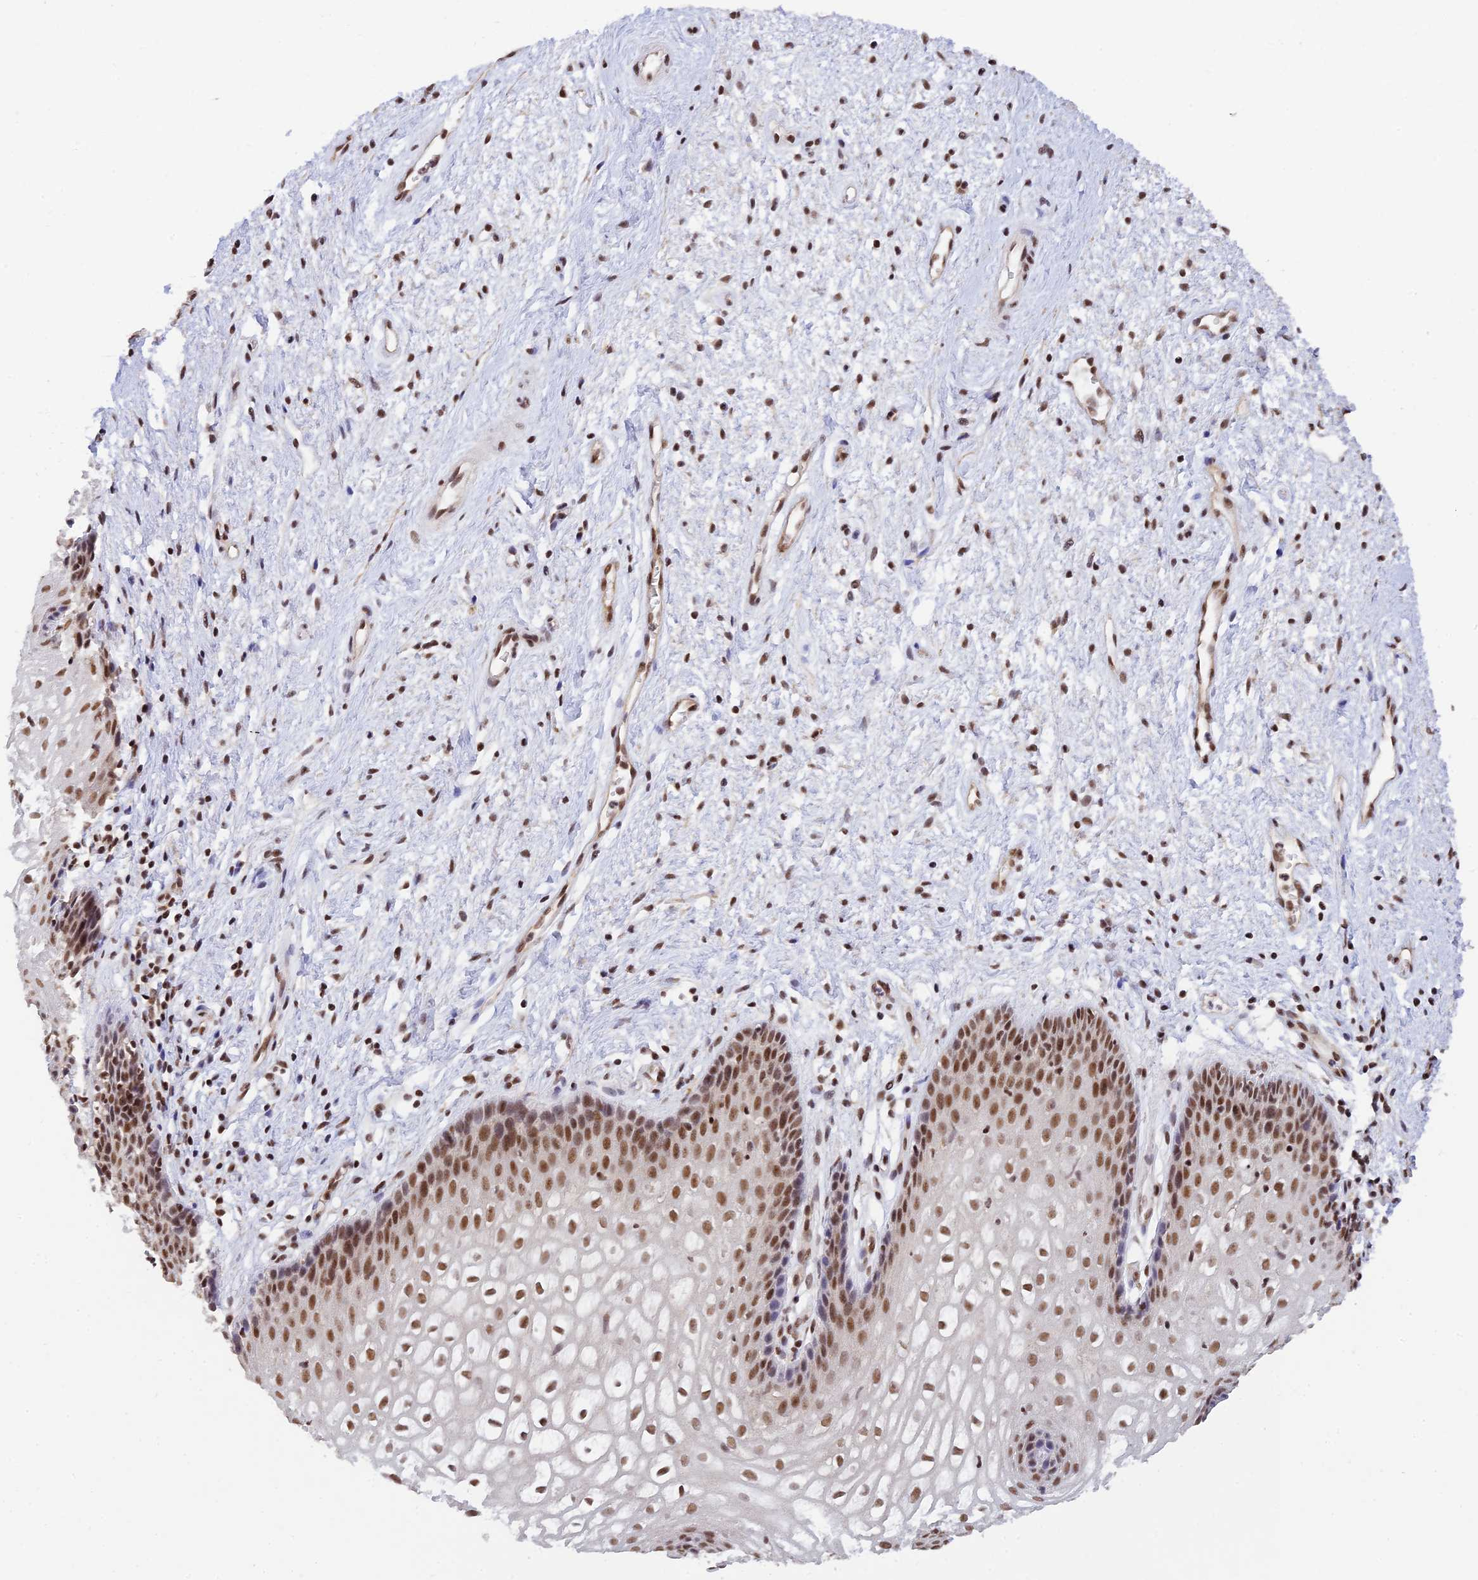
{"staining": {"intensity": "moderate", "quantity": ">75%", "location": "nuclear"}, "tissue": "vagina", "cell_type": "Squamous epithelial cells", "image_type": "normal", "snomed": [{"axis": "morphology", "description": "Normal tissue, NOS"}, {"axis": "topography", "description": "Vagina"}], "caption": "Squamous epithelial cells display moderate nuclear expression in about >75% of cells in benign vagina. (DAB (3,3'-diaminobenzidine) = brown stain, brightfield microscopy at high magnification).", "gene": "THAP11", "patient": {"sex": "female", "age": 34}}